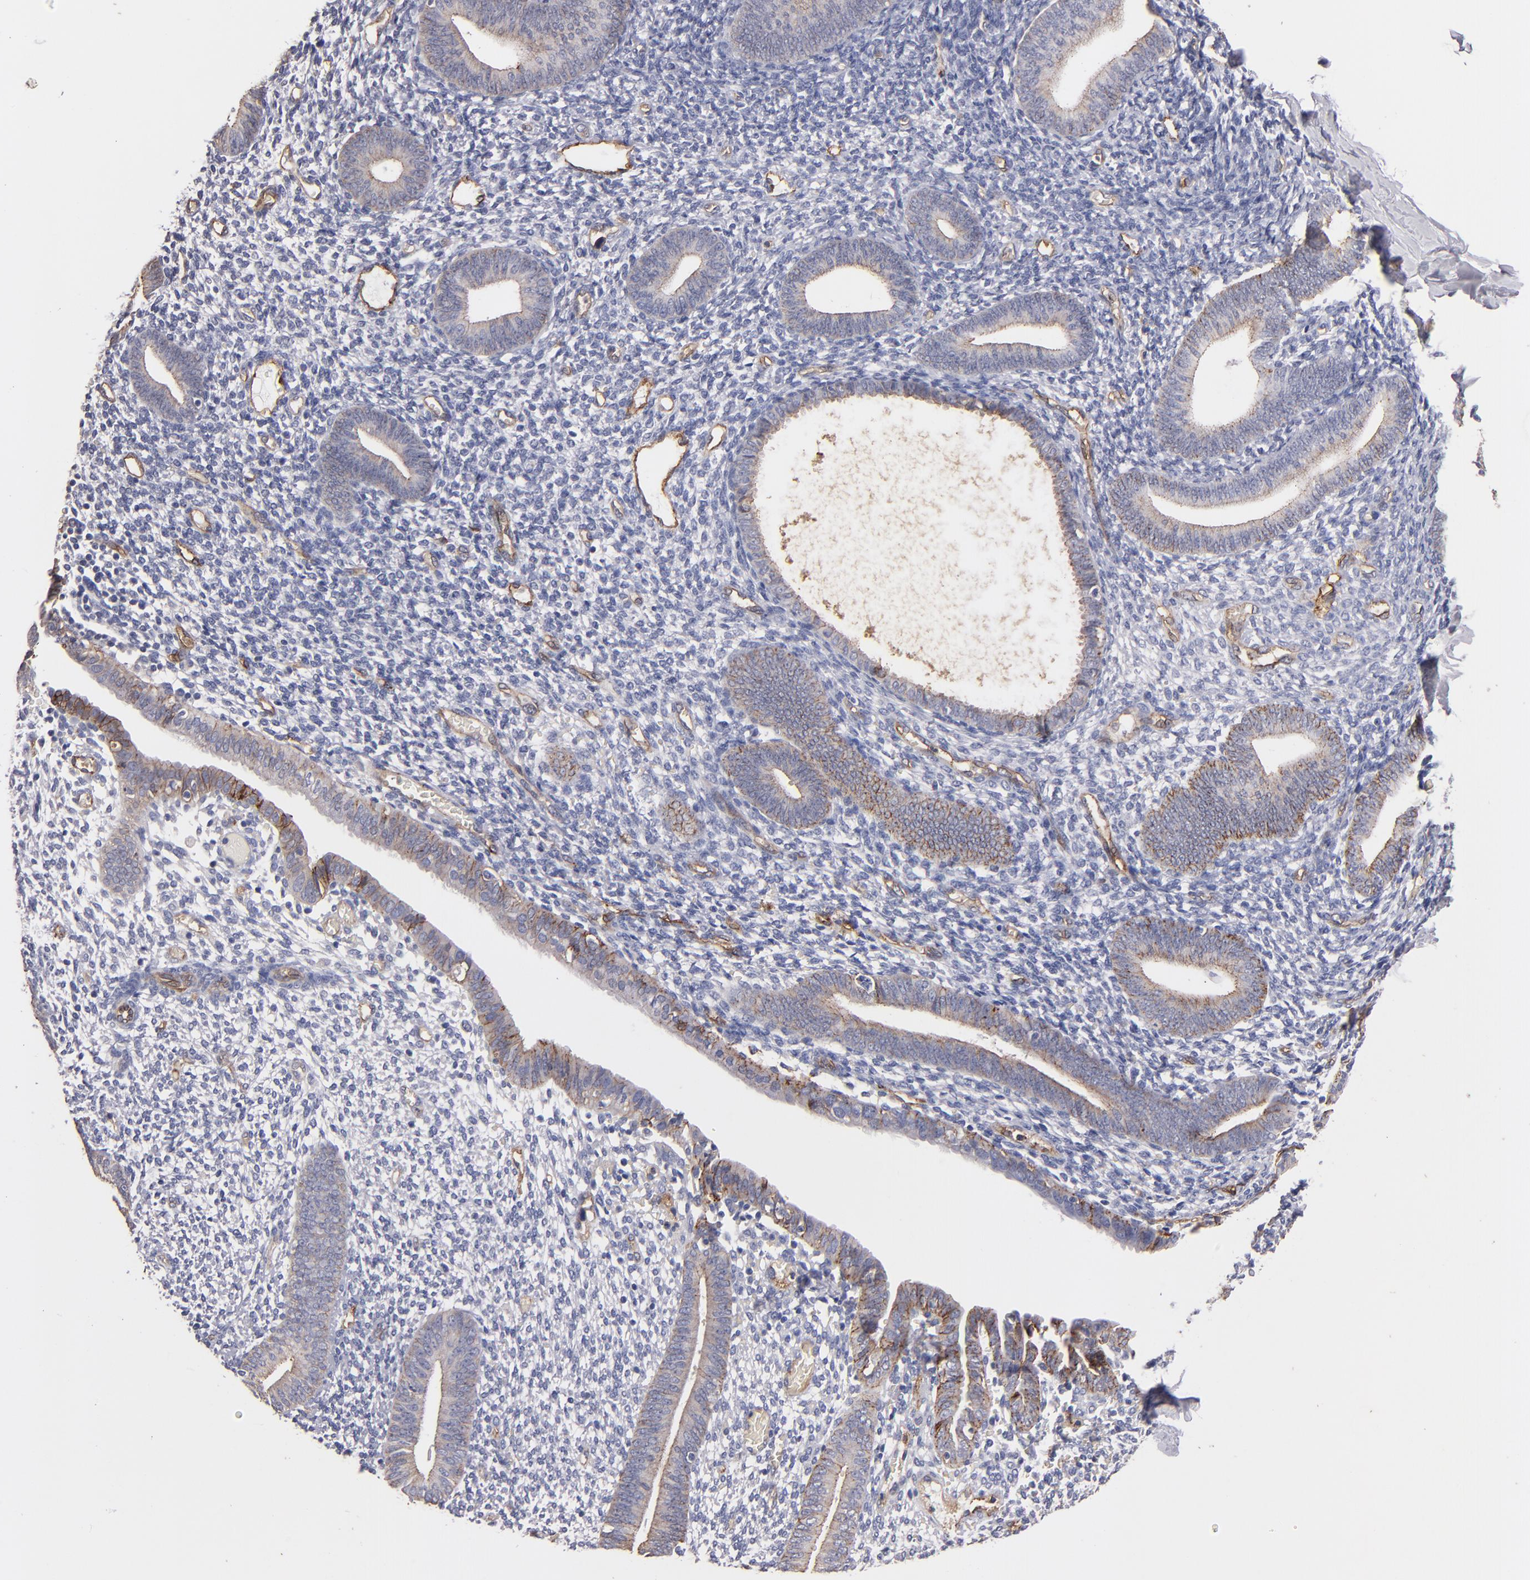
{"staining": {"intensity": "negative", "quantity": "none", "location": "none"}, "tissue": "endometrium", "cell_type": "Cells in endometrial stroma", "image_type": "normal", "snomed": [{"axis": "morphology", "description": "Normal tissue, NOS"}, {"axis": "topography", "description": "Smooth muscle"}, {"axis": "topography", "description": "Endometrium"}], "caption": "There is no significant positivity in cells in endometrial stroma of endometrium. Nuclei are stained in blue.", "gene": "CLDN5", "patient": {"sex": "female", "age": 57}}